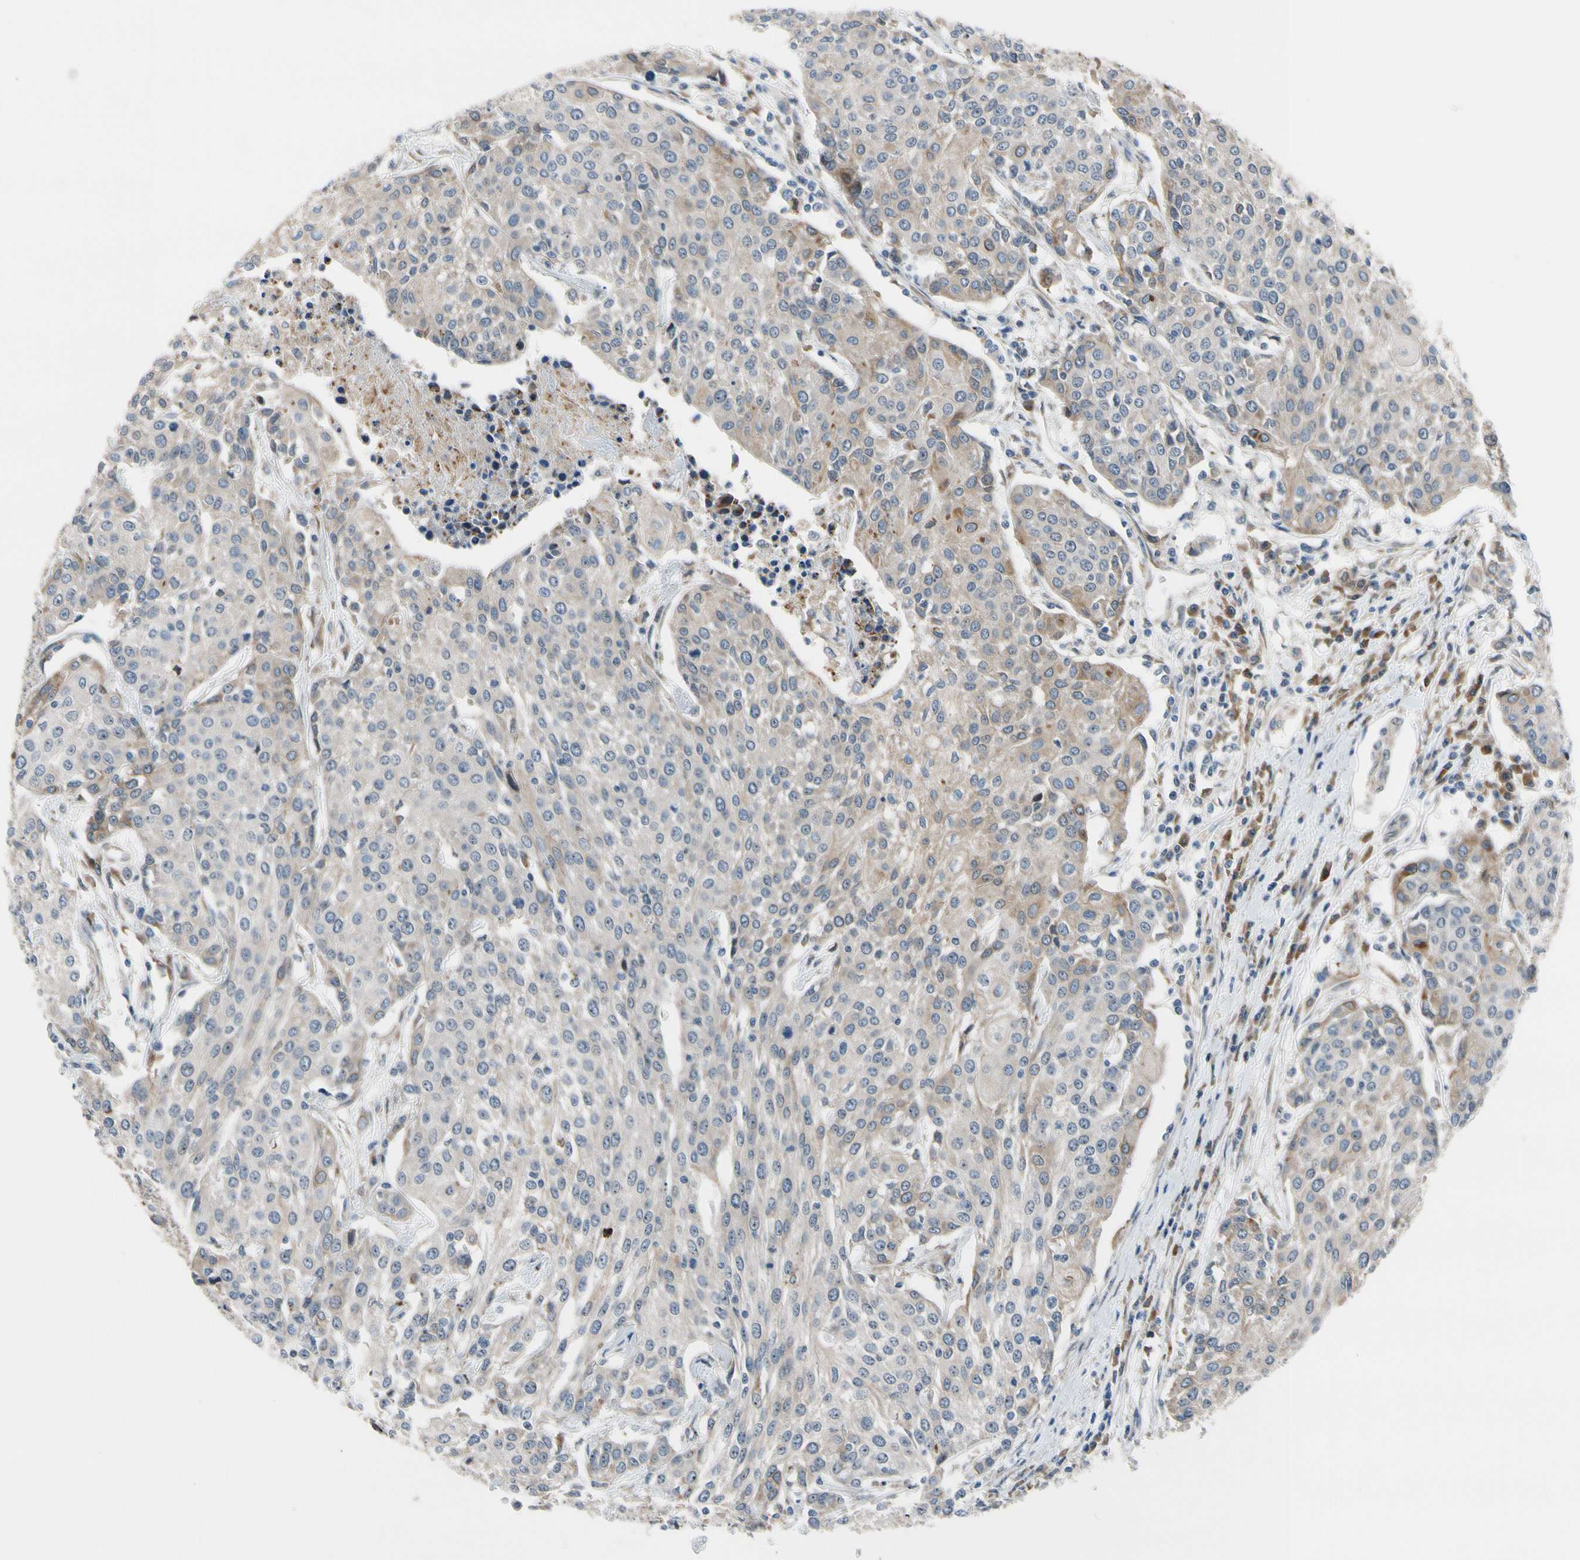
{"staining": {"intensity": "weak", "quantity": ">75%", "location": "cytoplasmic/membranous"}, "tissue": "urothelial cancer", "cell_type": "Tumor cells", "image_type": "cancer", "snomed": [{"axis": "morphology", "description": "Urothelial carcinoma, High grade"}, {"axis": "topography", "description": "Urinary bladder"}], "caption": "Protein expression analysis of urothelial carcinoma (high-grade) reveals weak cytoplasmic/membranous positivity in approximately >75% of tumor cells.", "gene": "TMED7", "patient": {"sex": "female", "age": 85}}